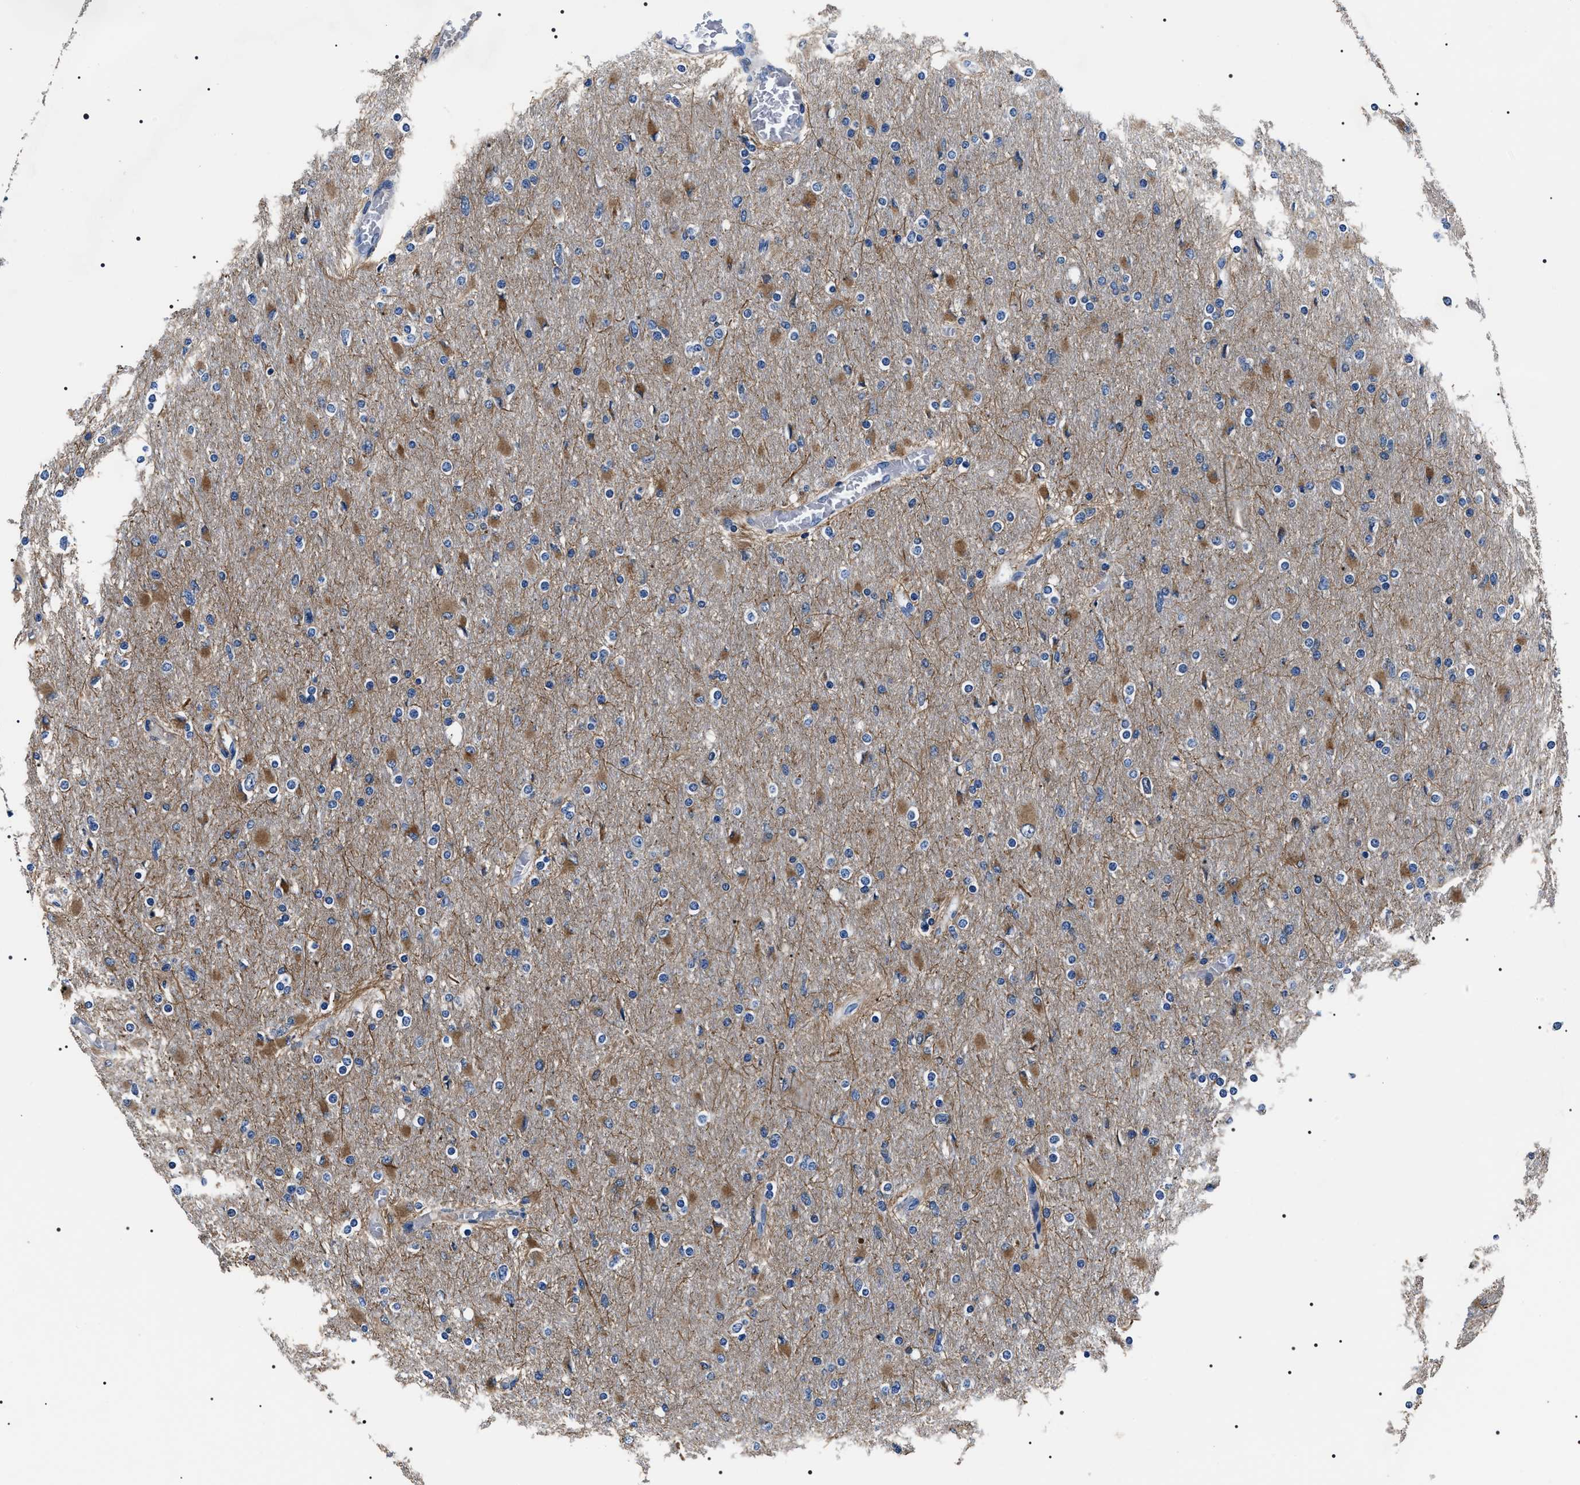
{"staining": {"intensity": "moderate", "quantity": "25%-75%", "location": "cytoplasmic/membranous"}, "tissue": "glioma", "cell_type": "Tumor cells", "image_type": "cancer", "snomed": [{"axis": "morphology", "description": "Glioma, malignant, High grade"}, {"axis": "topography", "description": "Cerebral cortex"}], "caption": "Immunohistochemical staining of human glioma displays medium levels of moderate cytoplasmic/membranous protein expression in about 25%-75% of tumor cells.", "gene": "BAG2", "patient": {"sex": "female", "age": 36}}